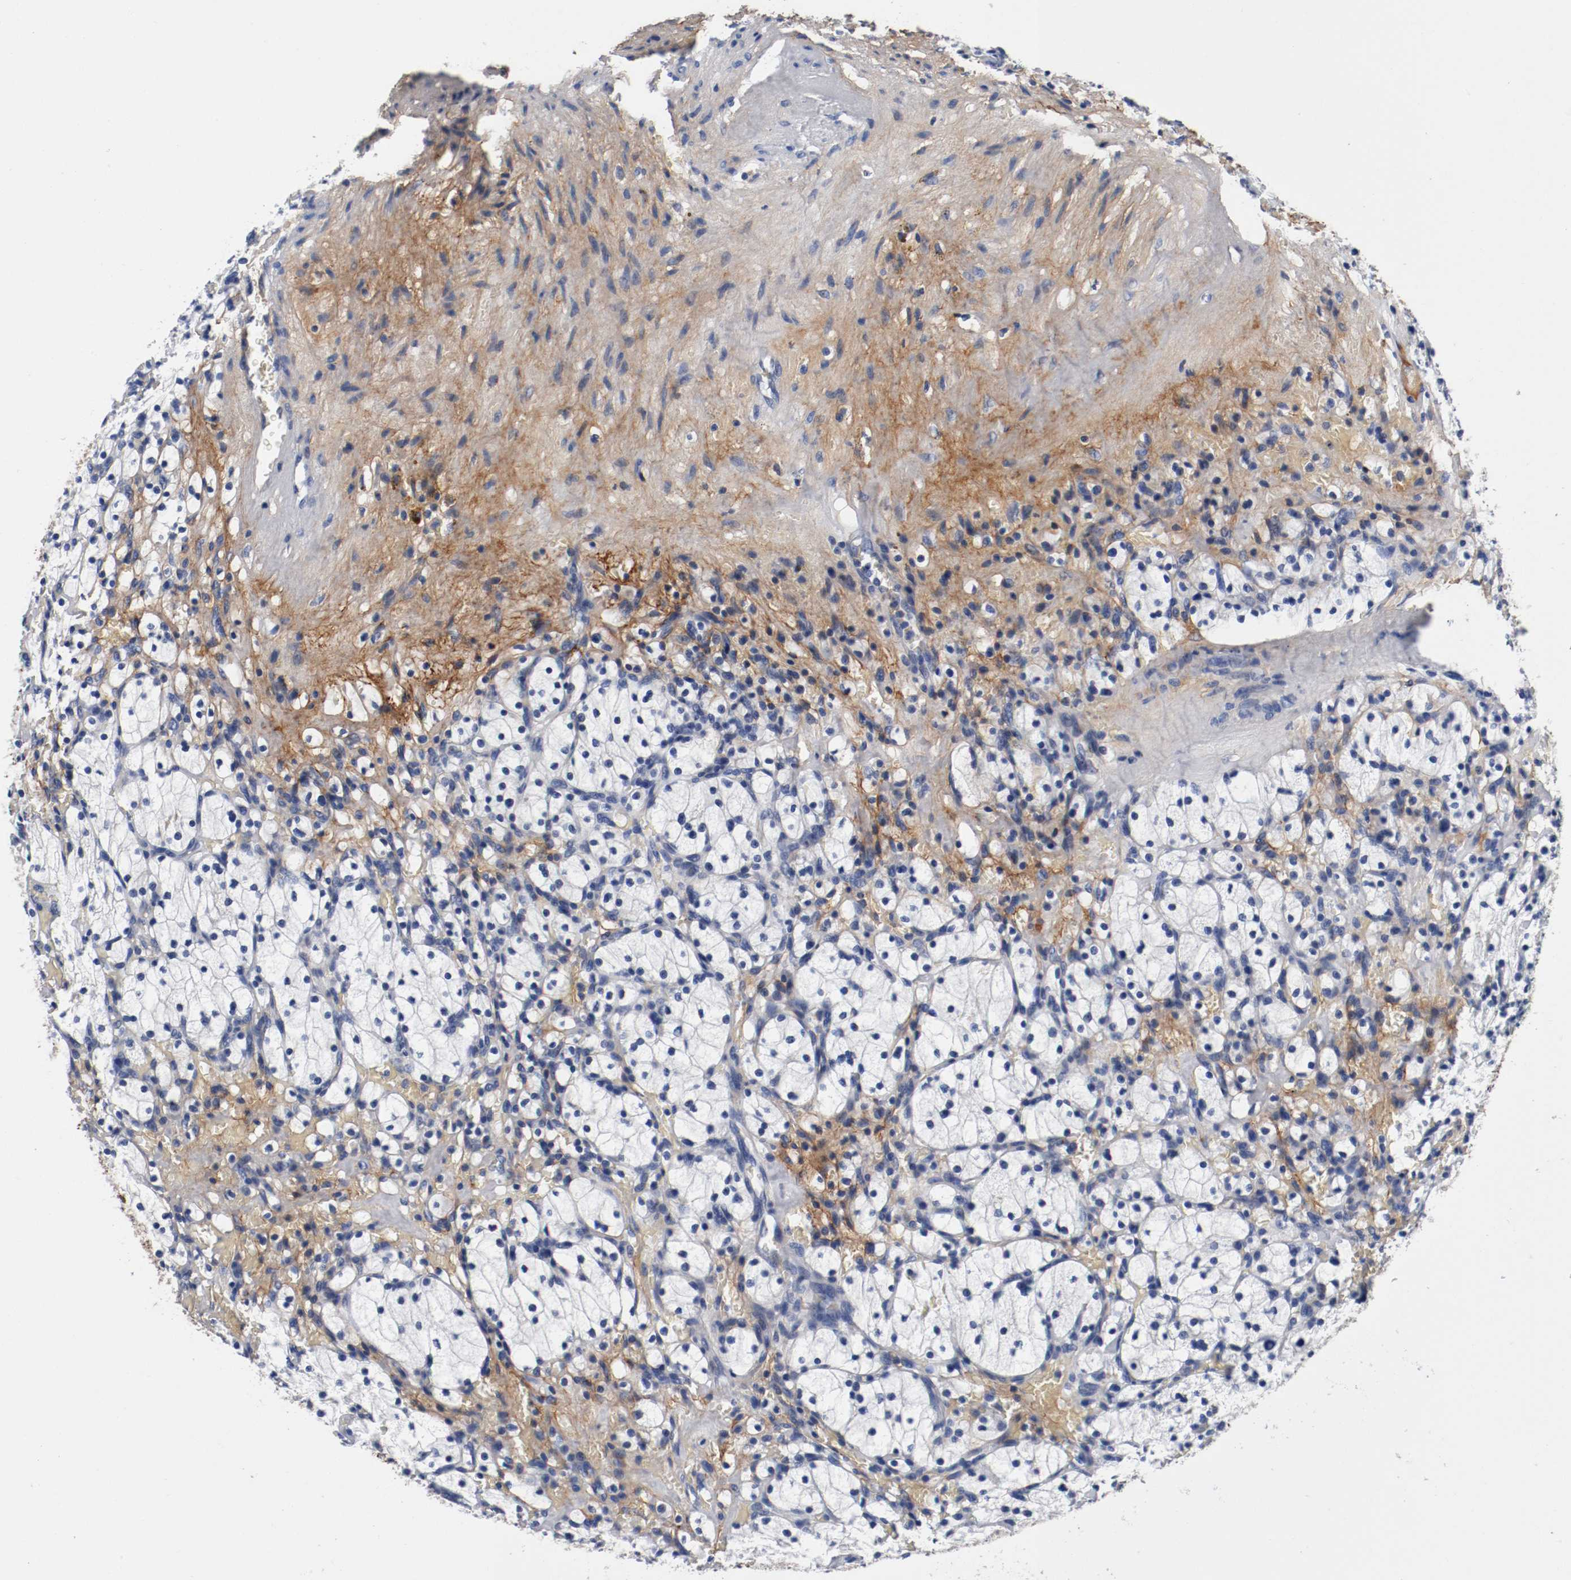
{"staining": {"intensity": "negative", "quantity": "none", "location": "none"}, "tissue": "renal cancer", "cell_type": "Tumor cells", "image_type": "cancer", "snomed": [{"axis": "morphology", "description": "Adenocarcinoma, NOS"}, {"axis": "topography", "description": "Kidney"}], "caption": "This image is of renal adenocarcinoma stained with immunohistochemistry to label a protein in brown with the nuclei are counter-stained blue. There is no positivity in tumor cells.", "gene": "TNC", "patient": {"sex": "female", "age": 83}}